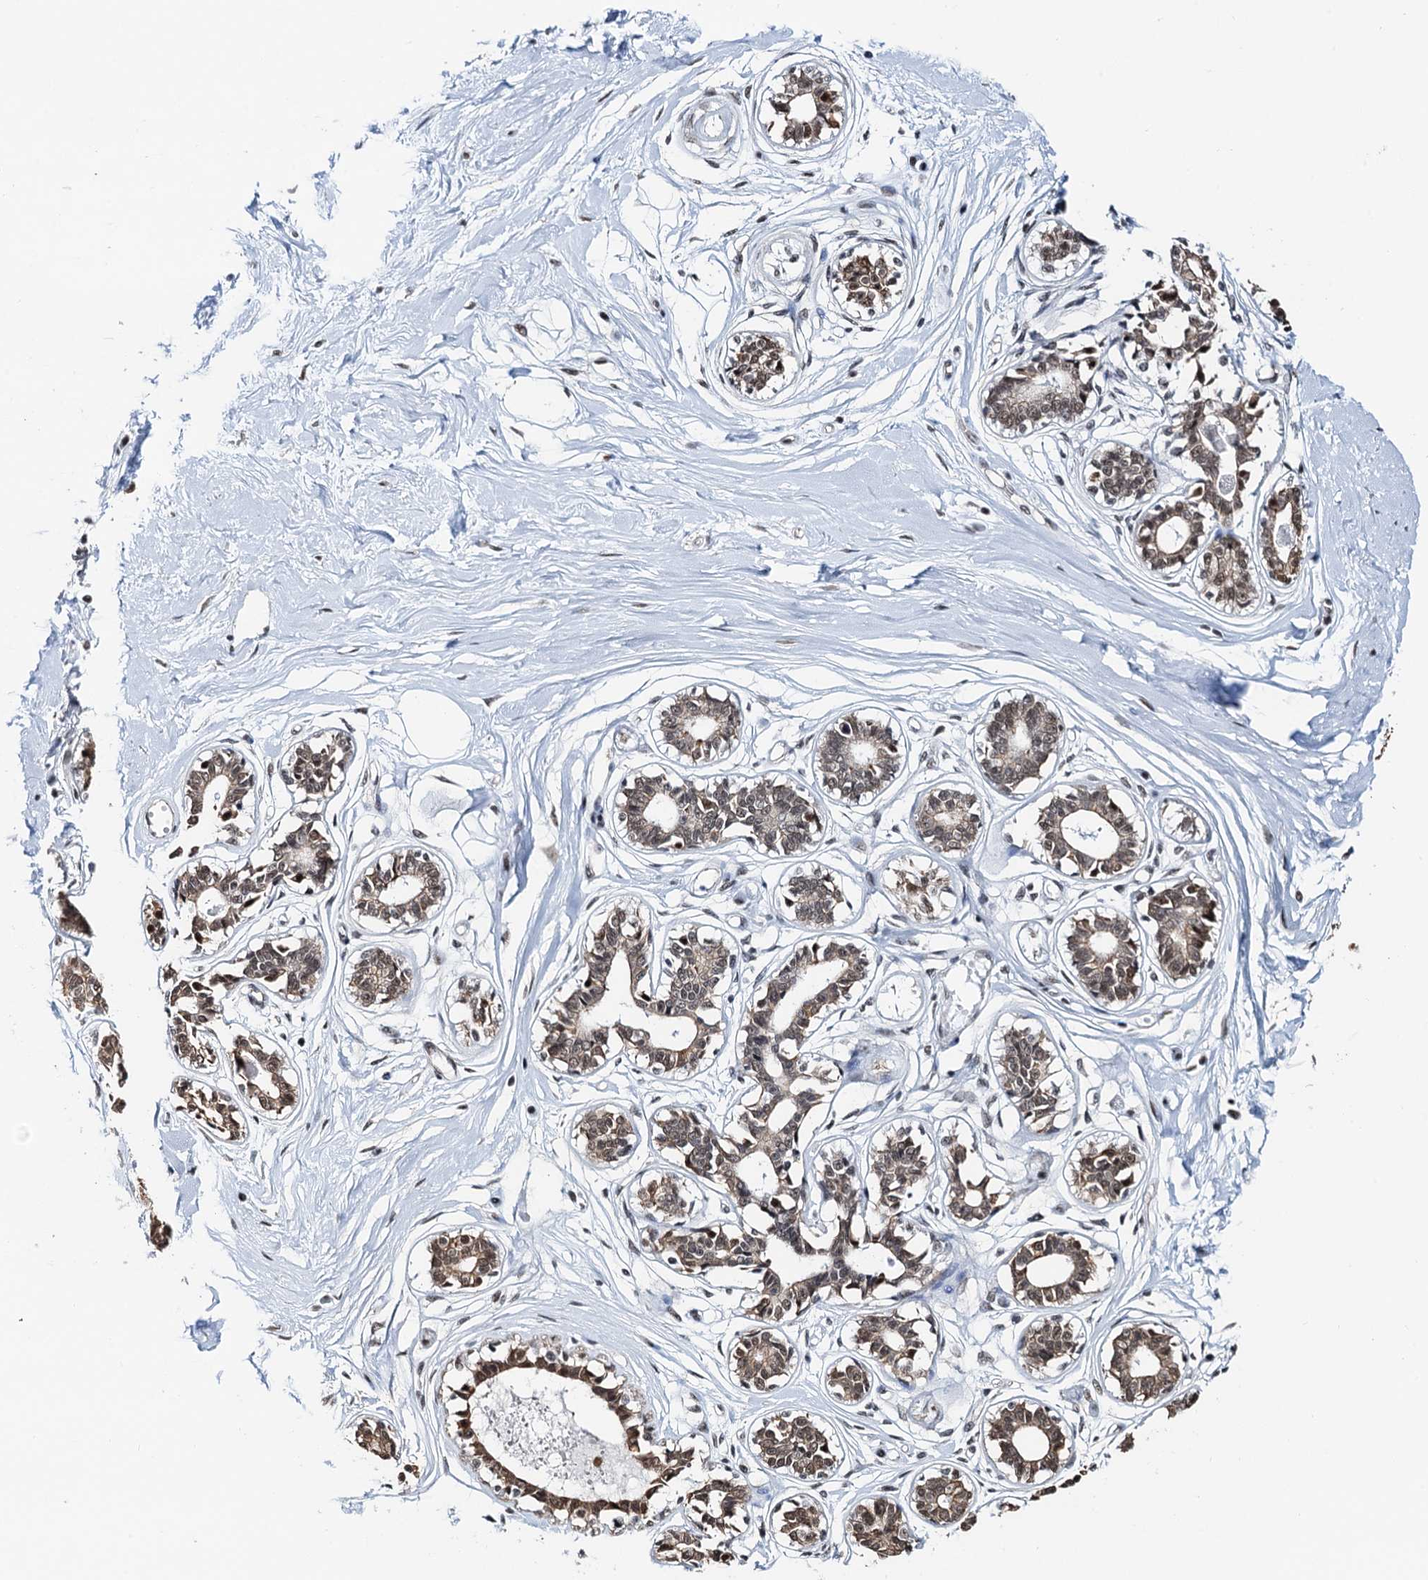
{"staining": {"intensity": "moderate", "quantity": ">75%", "location": "nuclear"}, "tissue": "breast", "cell_type": "Adipocytes", "image_type": "normal", "snomed": [{"axis": "morphology", "description": "Normal tissue, NOS"}, {"axis": "topography", "description": "Breast"}], "caption": "IHC (DAB) staining of unremarkable human breast displays moderate nuclear protein positivity in about >75% of adipocytes. The protein of interest is stained brown, and the nuclei are stained in blue (DAB (3,3'-diaminobenzidine) IHC with brightfield microscopy, high magnification).", "gene": "ZNF609", "patient": {"sex": "female", "age": 45}}